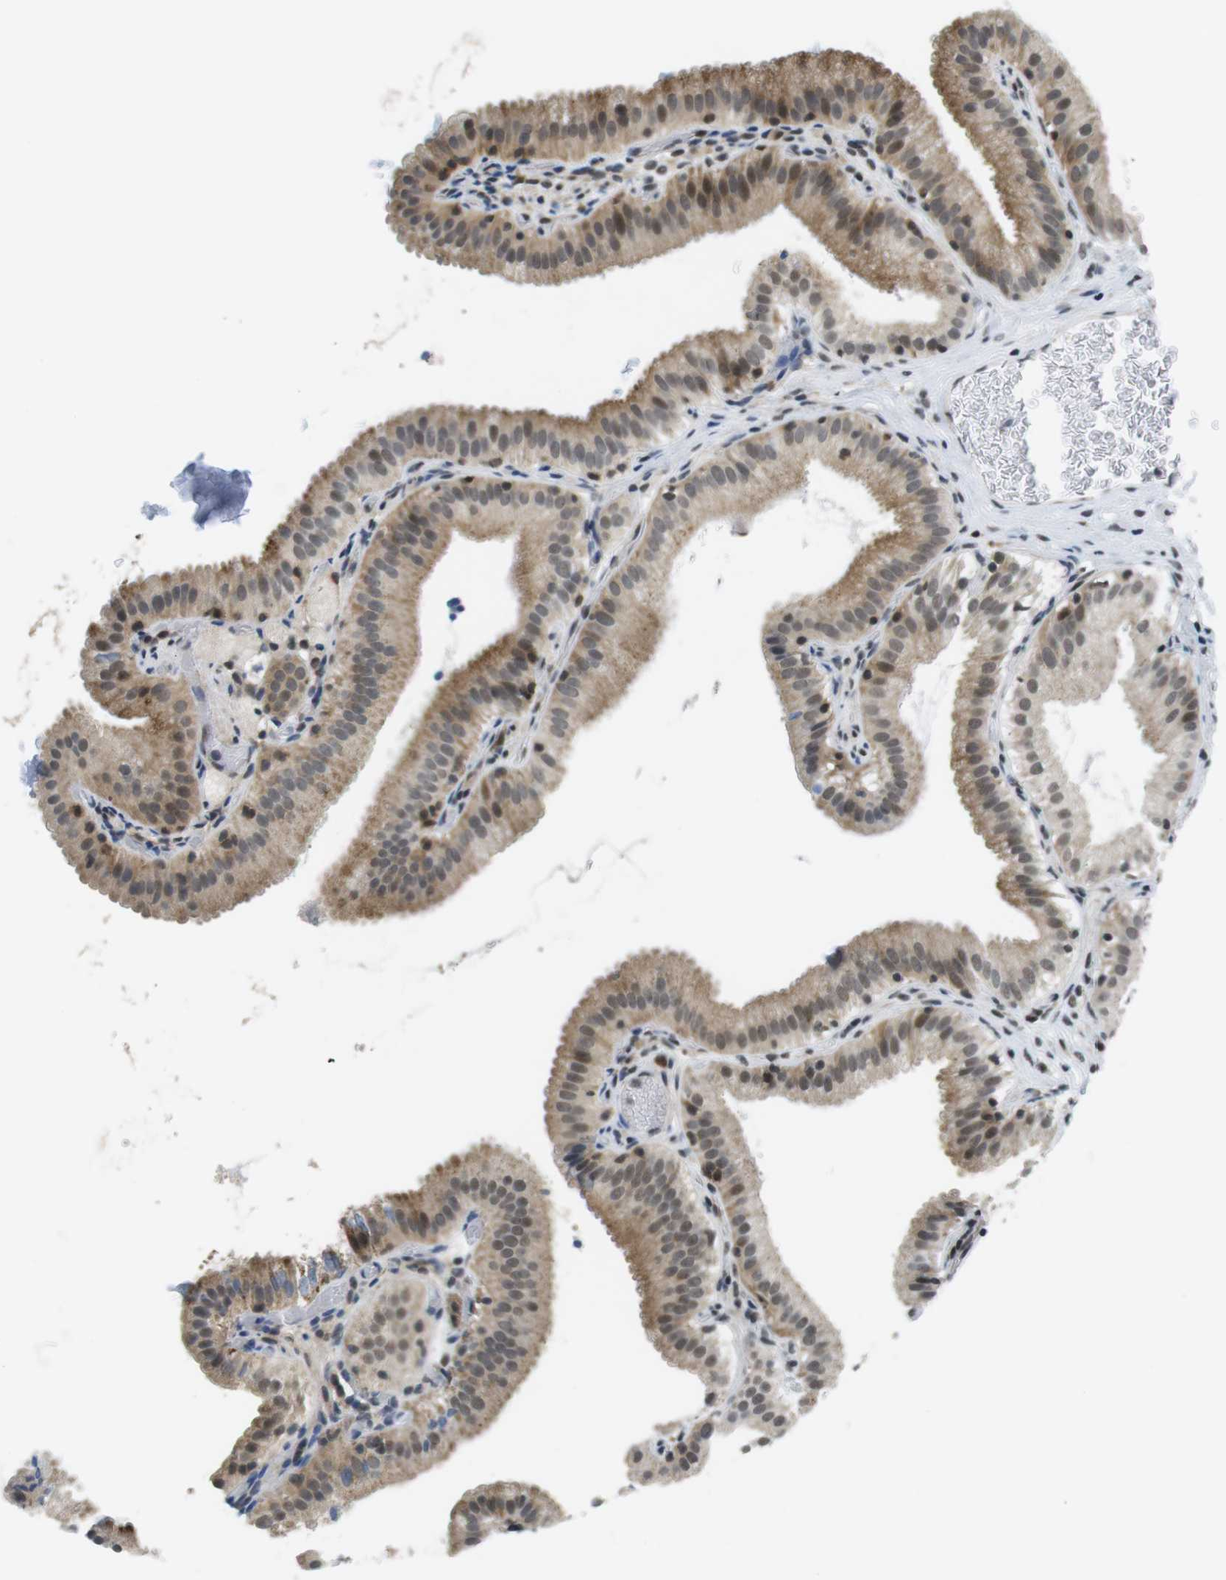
{"staining": {"intensity": "moderate", "quantity": ">75%", "location": "cytoplasmic/membranous,nuclear"}, "tissue": "gallbladder", "cell_type": "Glandular cells", "image_type": "normal", "snomed": [{"axis": "morphology", "description": "Normal tissue, NOS"}, {"axis": "topography", "description": "Gallbladder"}], "caption": "Moderate cytoplasmic/membranous,nuclear expression is present in about >75% of glandular cells in benign gallbladder.", "gene": "BRD4", "patient": {"sex": "male", "age": 54}}